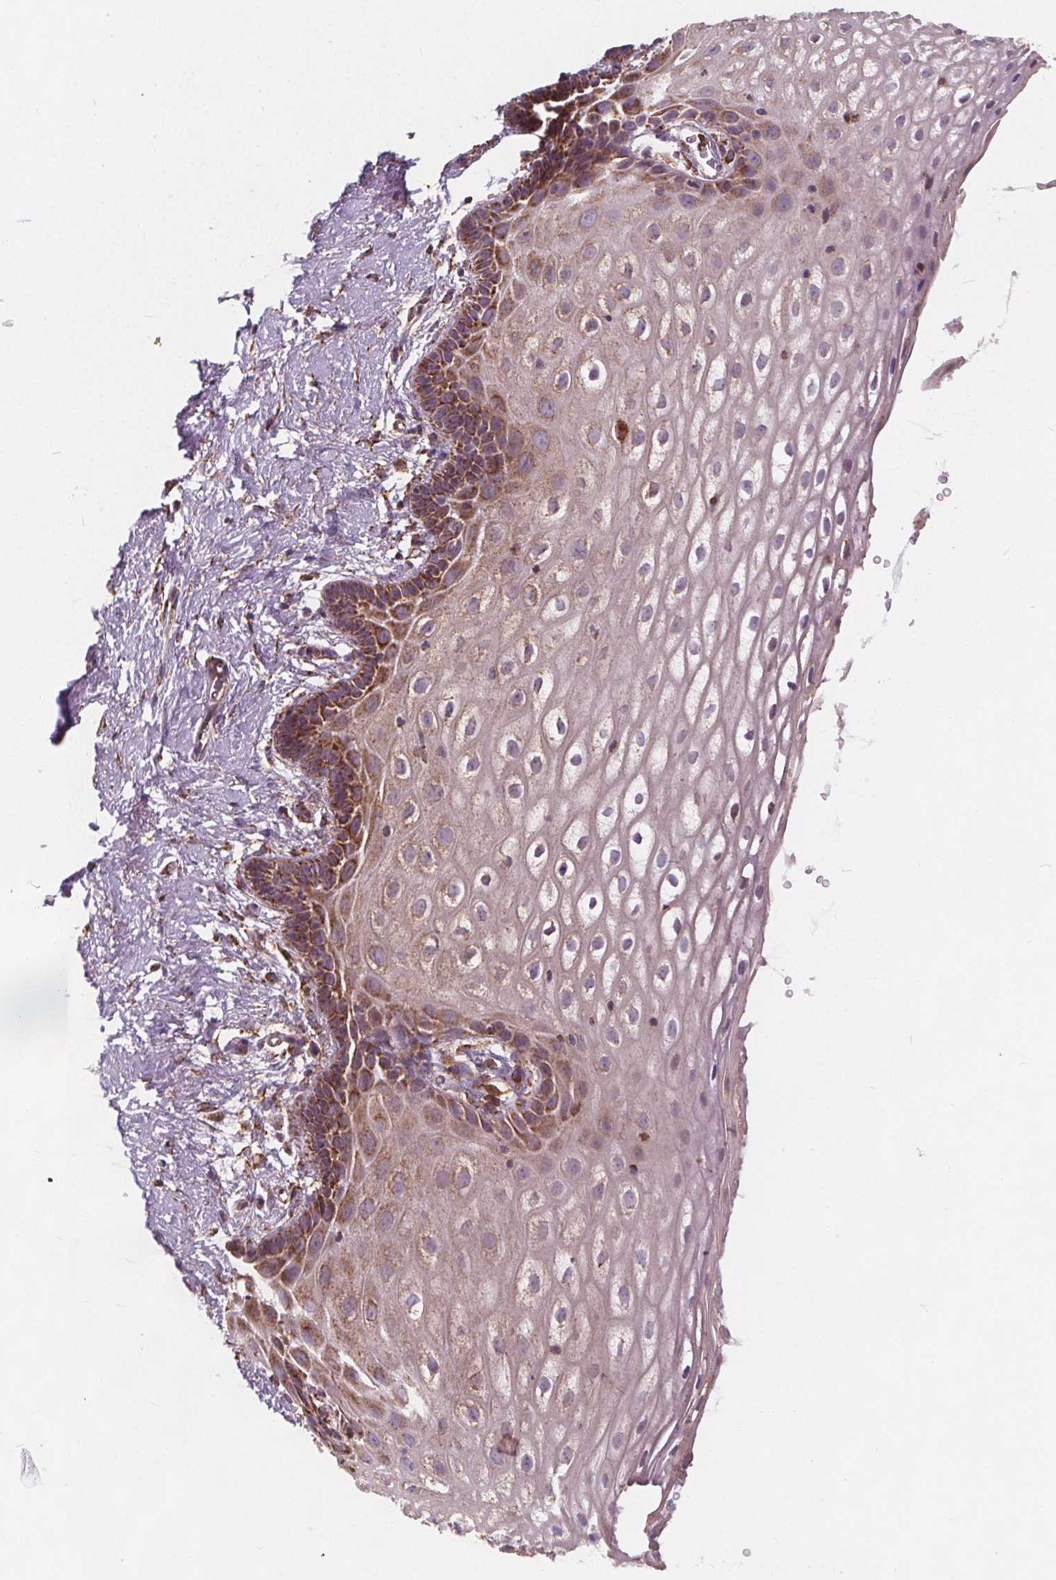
{"staining": {"intensity": "moderate", "quantity": "25%-75%", "location": "cytoplasmic/membranous"}, "tissue": "vagina", "cell_type": "Squamous epithelial cells", "image_type": "normal", "snomed": [{"axis": "morphology", "description": "Normal tissue, NOS"}, {"axis": "morphology", "description": "Adenocarcinoma, NOS"}, {"axis": "topography", "description": "Rectum"}, {"axis": "topography", "description": "Vagina"}, {"axis": "topography", "description": "Peripheral nerve tissue"}], "caption": "Brown immunohistochemical staining in normal vagina shows moderate cytoplasmic/membranous positivity in approximately 25%-75% of squamous epithelial cells.", "gene": "PLSCR3", "patient": {"sex": "female", "age": 71}}